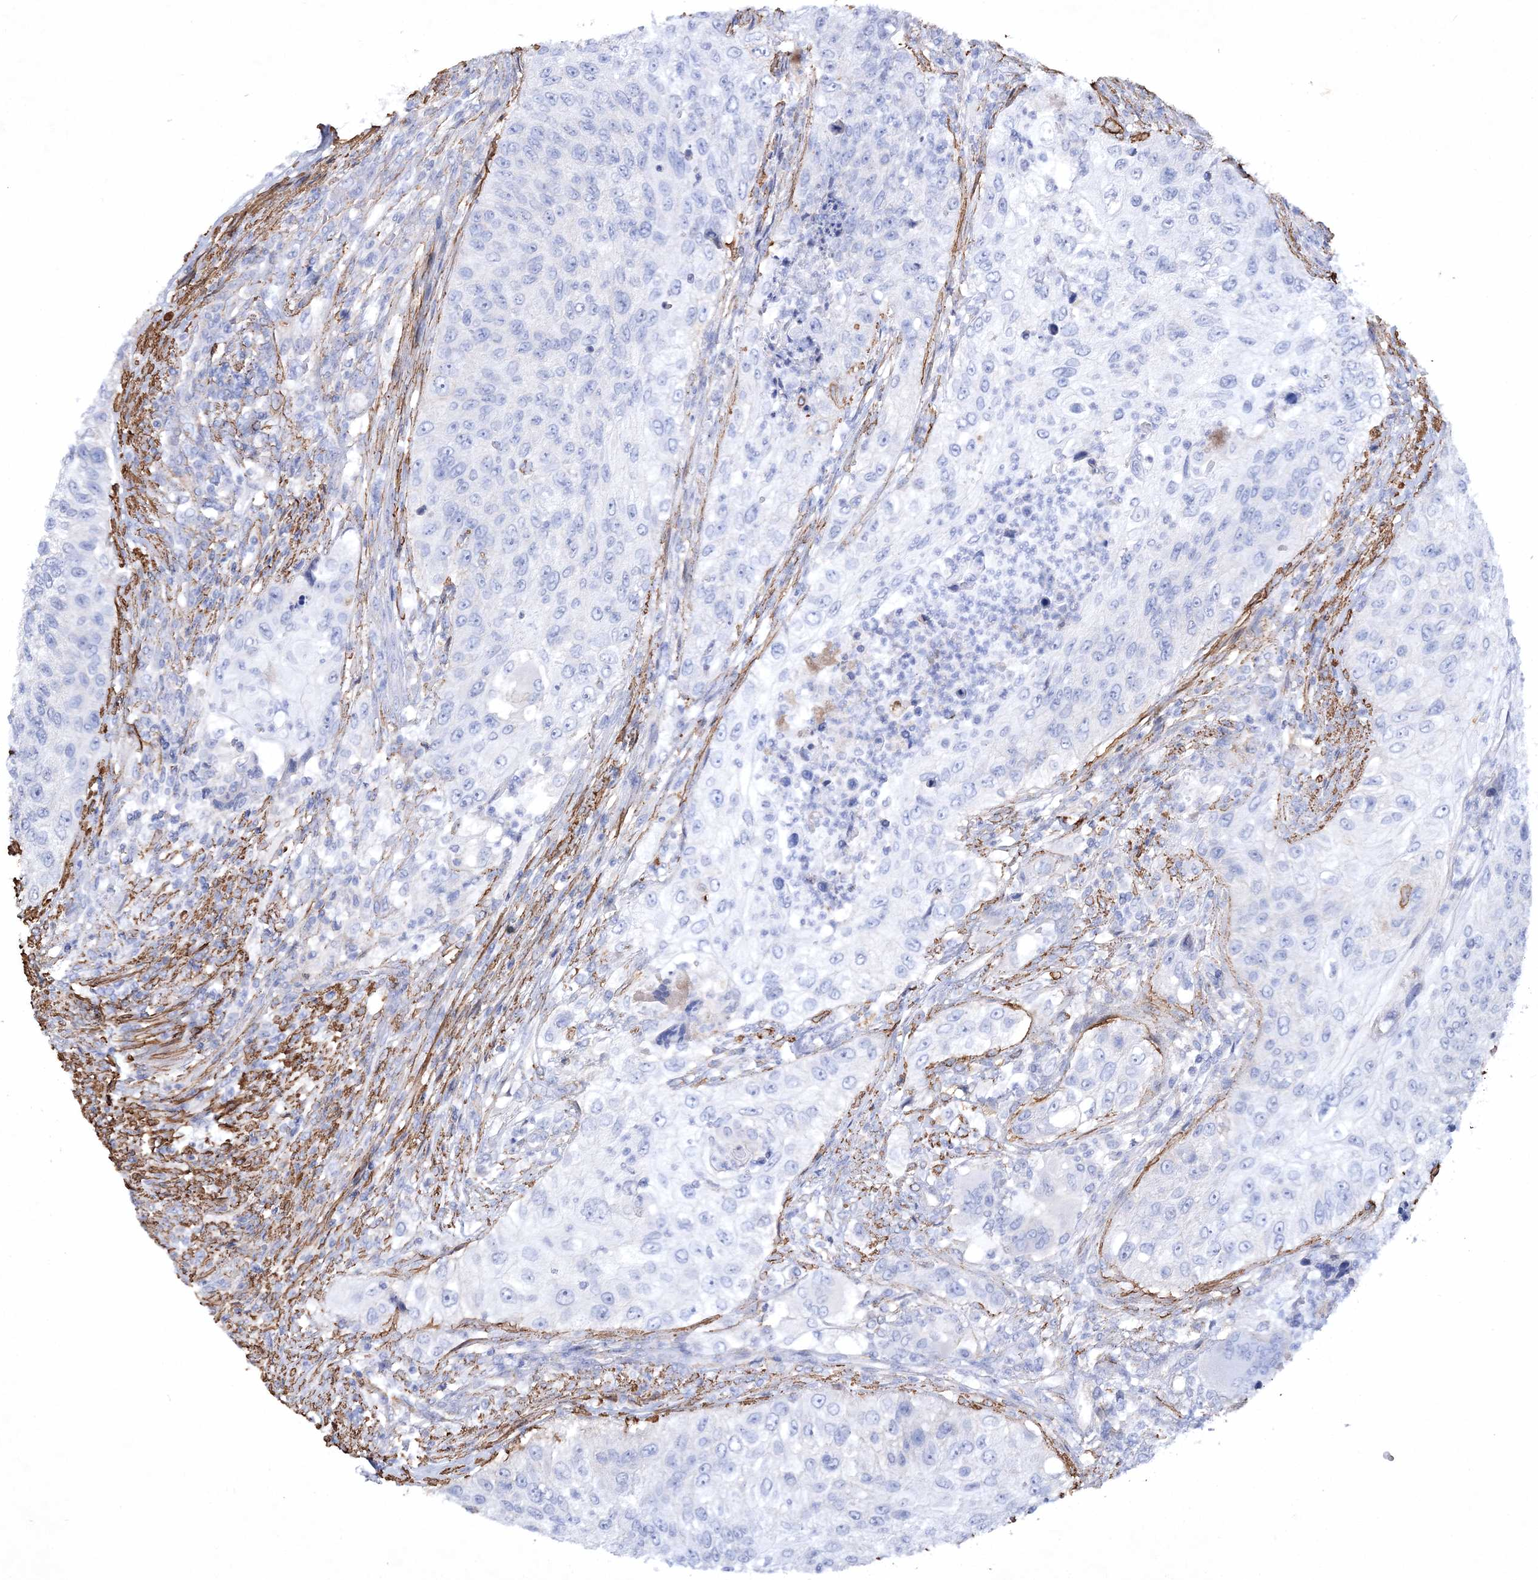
{"staining": {"intensity": "negative", "quantity": "none", "location": "none"}, "tissue": "urothelial cancer", "cell_type": "Tumor cells", "image_type": "cancer", "snomed": [{"axis": "morphology", "description": "Urothelial carcinoma, High grade"}, {"axis": "topography", "description": "Urinary bladder"}], "caption": "This is an immunohistochemistry micrograph of human urothelial carcinoma (high-grade). There is no positivity in tumor cells.", "gene": "RTN2", "patient": {"sex": "female", "age": 60}}